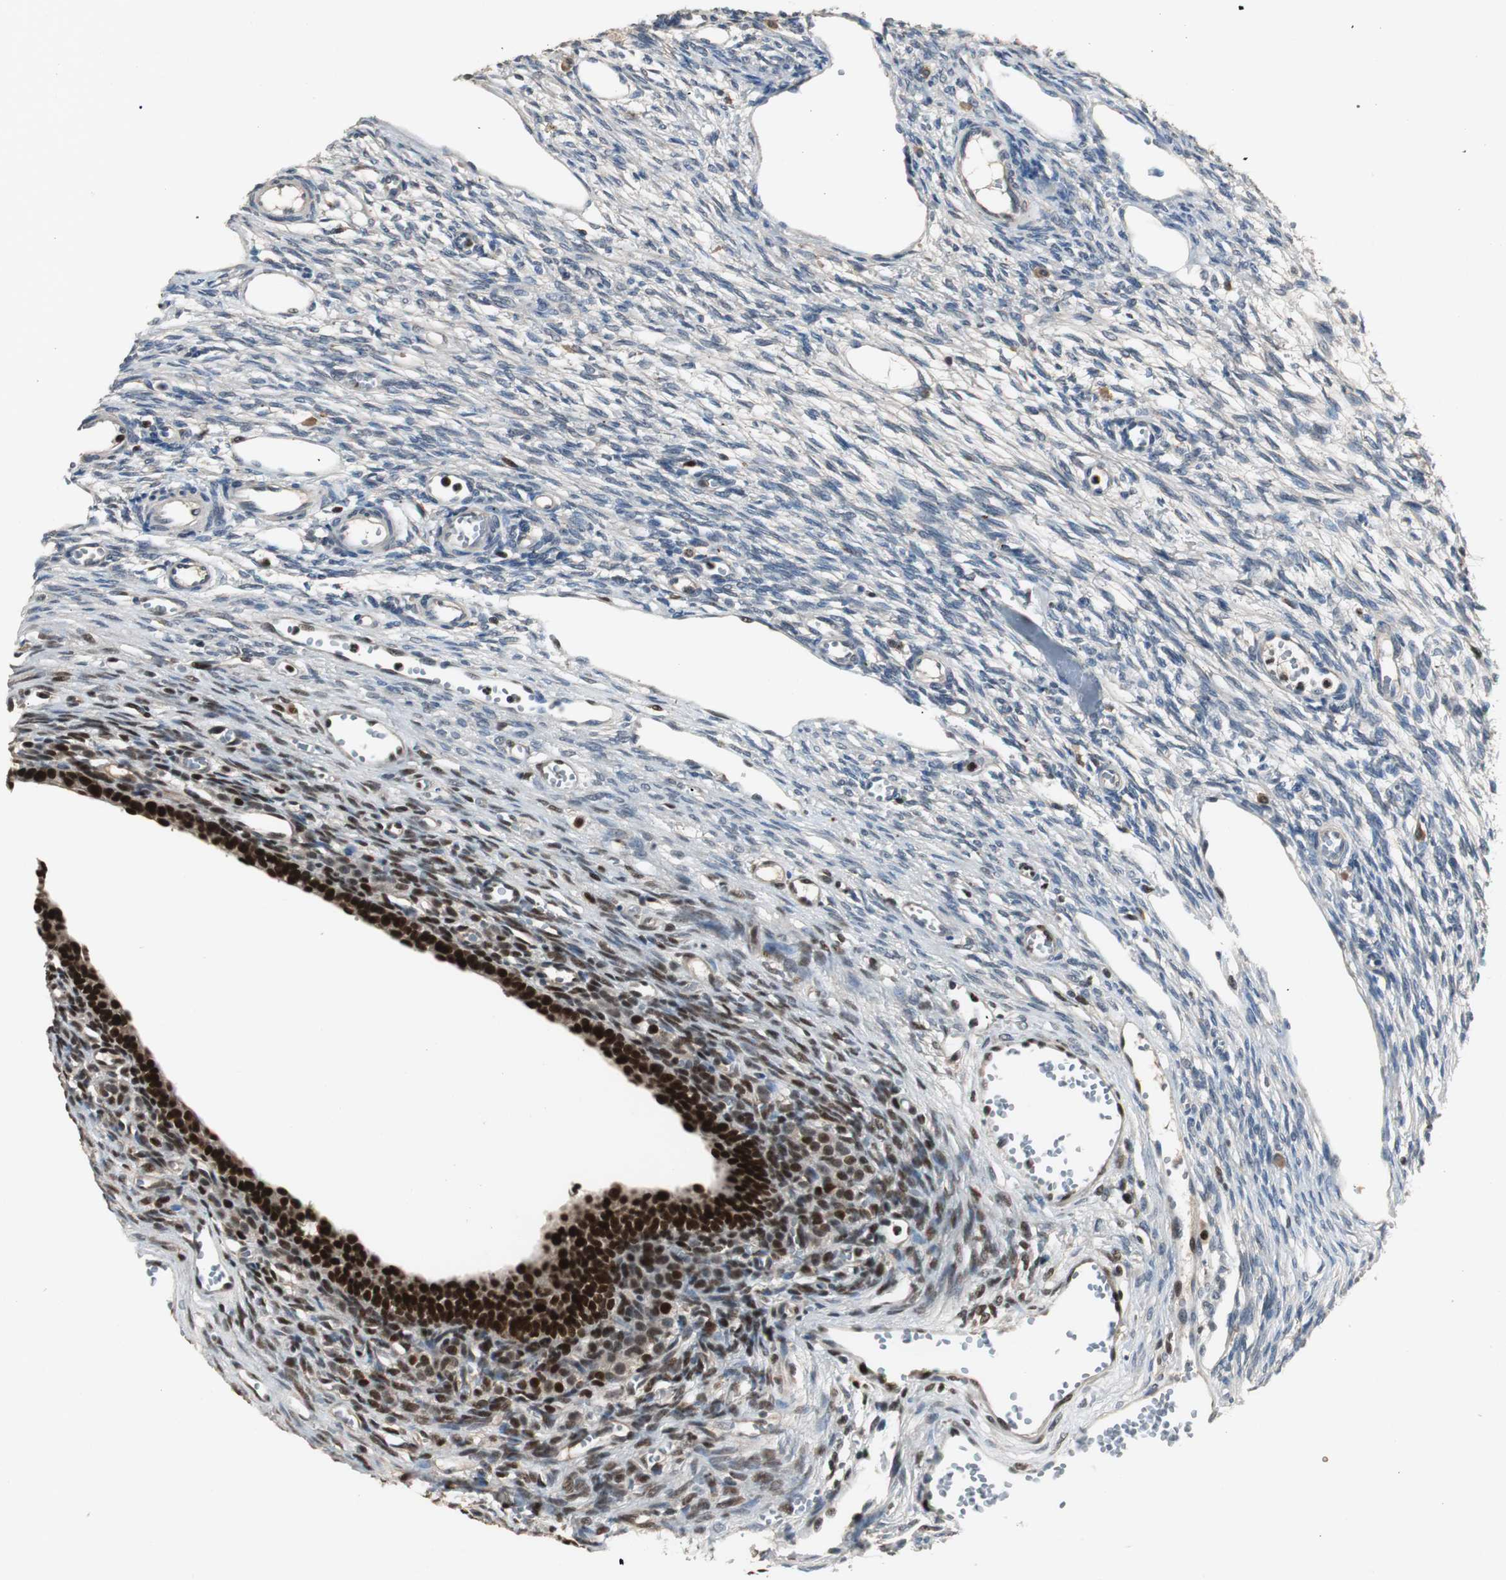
{"staining": {"intensity": "strong", "quantity": ">75%", "location": "nuclear"}, "tissue": "ovary", "cell_type": "Follicle cells", "image_type": "normal", "snomed": [{"axis": "morphology", "description": "Normal tissue, NOS"}, {"axis": "topography", "description": "Ovary"}], "caption": "Benign ovary exhibits strong nuclear positivity in about >75% of follicle cells, visualized by immunohistochemistry.", "gene": "FEN1", "patient": {"sex": "female", "age": 33}}